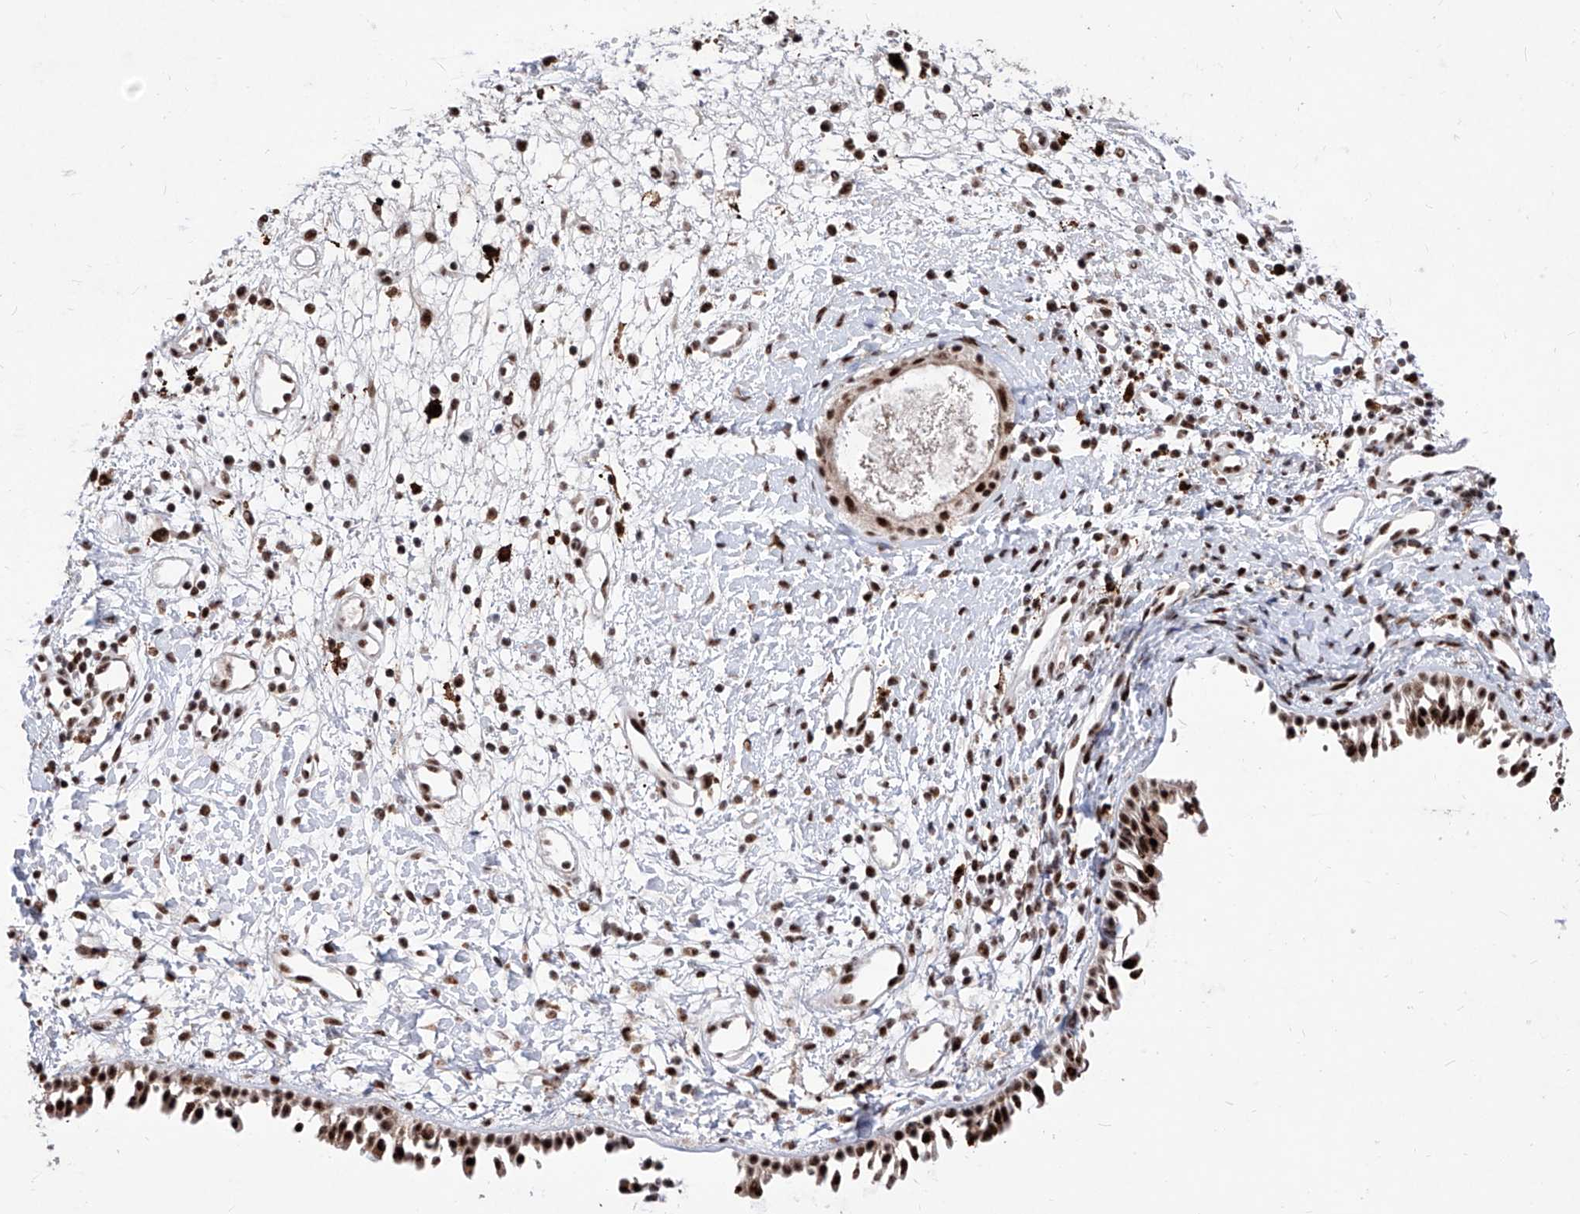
{"staining": {"intensity": "strong", "quantity": ">75%", "location": "nuclear"}, "tissue": "nasopharynx", "cell_type": "Respiratory epithelial cells", "image_type": "normal", "snomed": [{"axis": "morphology", "description": "Normal tissue, NOS"}, {"axis": "topography", "description": "Nasopharynx"}], "caption": "DAB (3,3'-diaminobenzidine) immunohistochemical staining of normal human nasopharynx shows strong nuclear protein expression in approximately >75% of respiratory epithelial cells.", "gene": "PHF5A", "patient": {"sex": "male", "age": 22}}